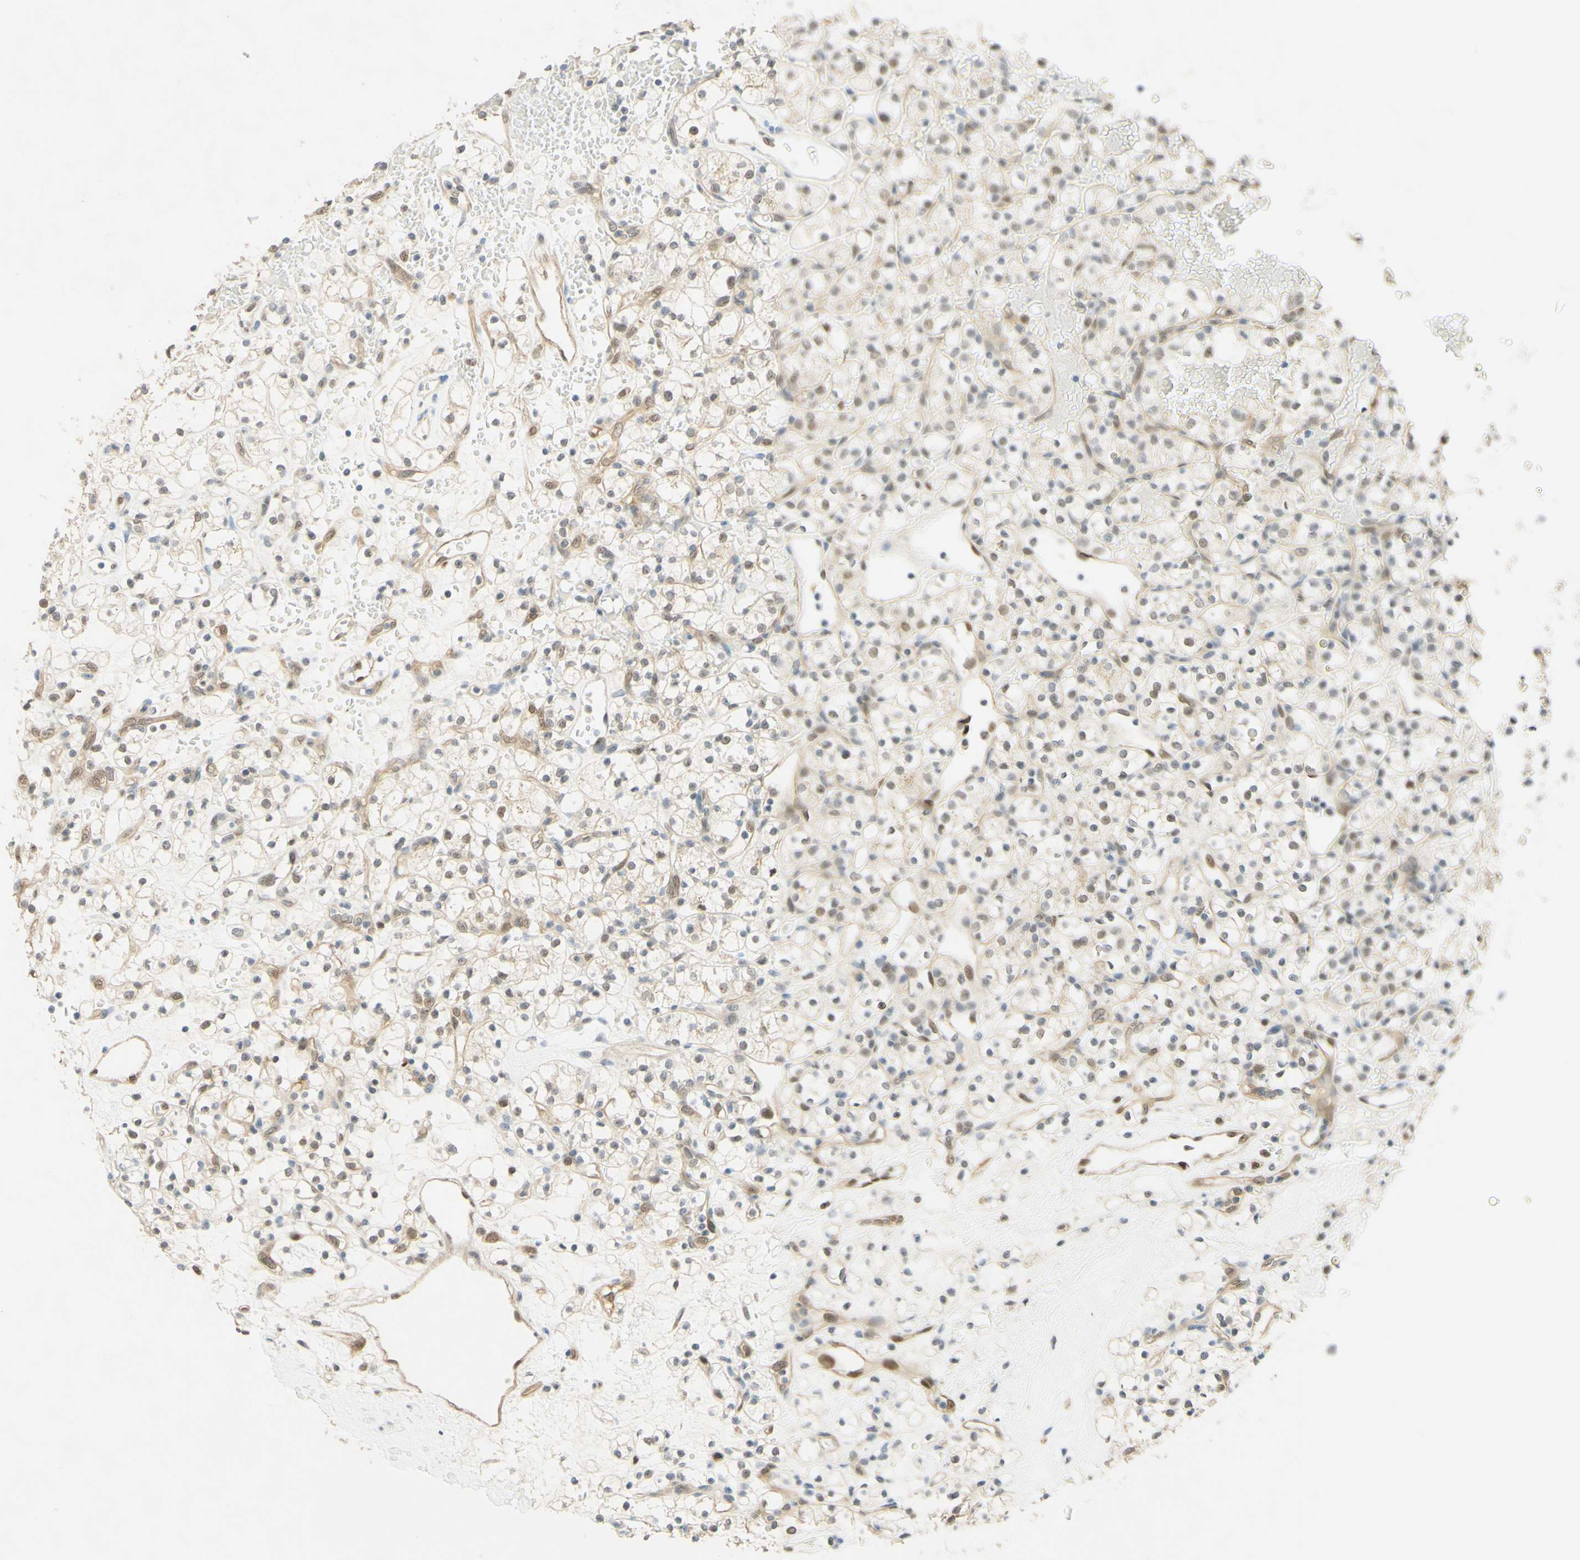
{"staining": {"intensity": "negative", "quantity": "none", "location": "none"}, "tissue": "renal cancer", "cell_type": "Tumor cells", "image_type": "cancer", "snomed": [{"axis": "morphology", "description": "Adenocarcinoma, NOS"}, {"axis": "topography", "description": "Kidney"}], "caption": "The immunohistochemistry (IHC) micrograph has no significant staining in tumor cells of renal adenocarcinoma tissue. (Brightfield microscopy of DAB (3,3'-diaminobenzidine) immunohistochemistry at high magnification).", "gene": "POLB", "patient": {"sex": "female", "age": 60}}